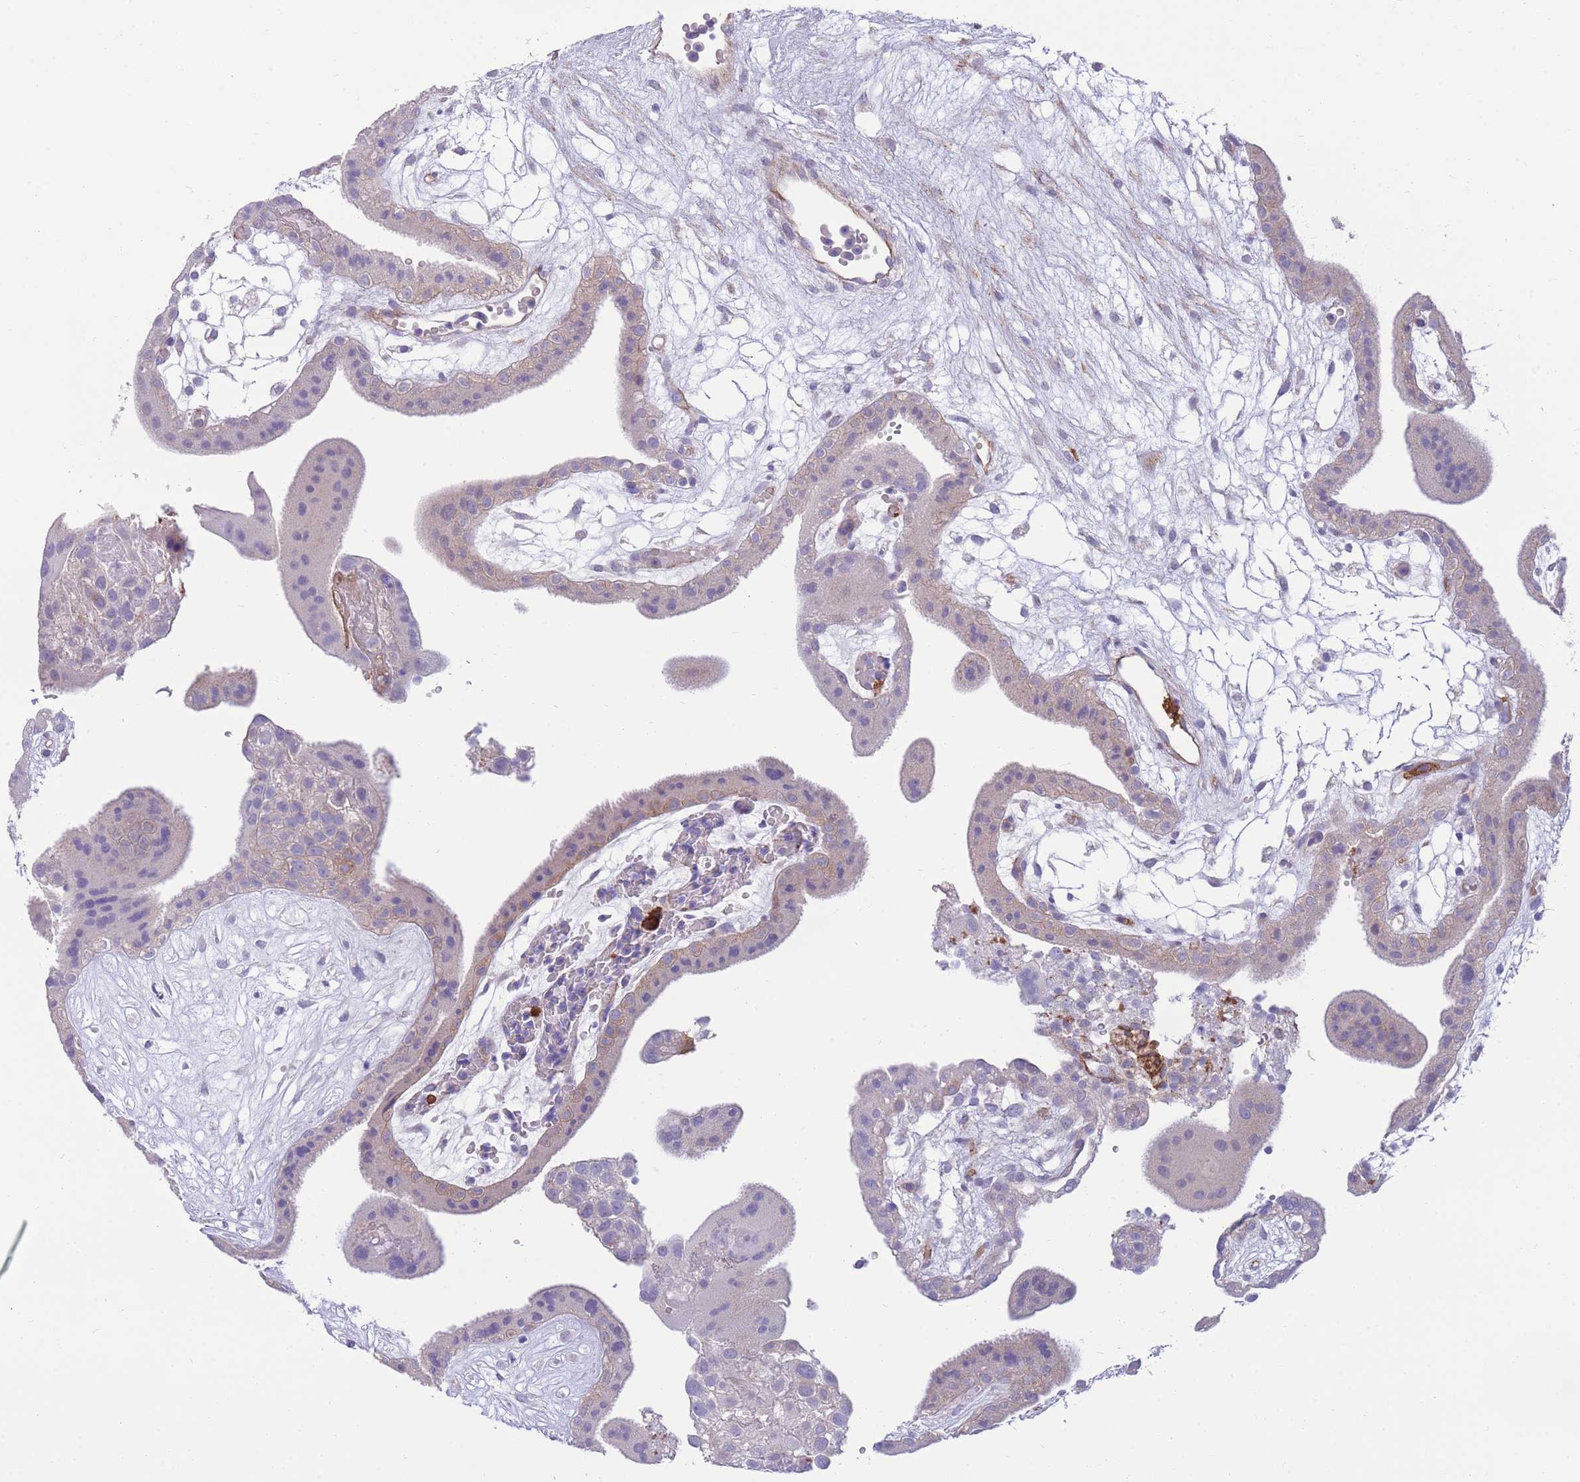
{"staining": {"intensity": "moderate", "quantity": "25%-75%", "location": "cytoplasmic/membranous"}, "tissue": "placenta", "cell_type": "Decidual cells", "image_type": "normal", "snomed": [{"axis": "morphology", "description": "Normal tissue, NOS"}, {"axis": "topography", "description": "Placenta"}], "caption": "Placenta stained with DAB IHC displays medium levels of moderate cytoplasmic/membranous staining in about 25%-75% of decidual cells.", "gene": "RGS11", "patient": {"sex": "female", "age": 18}}